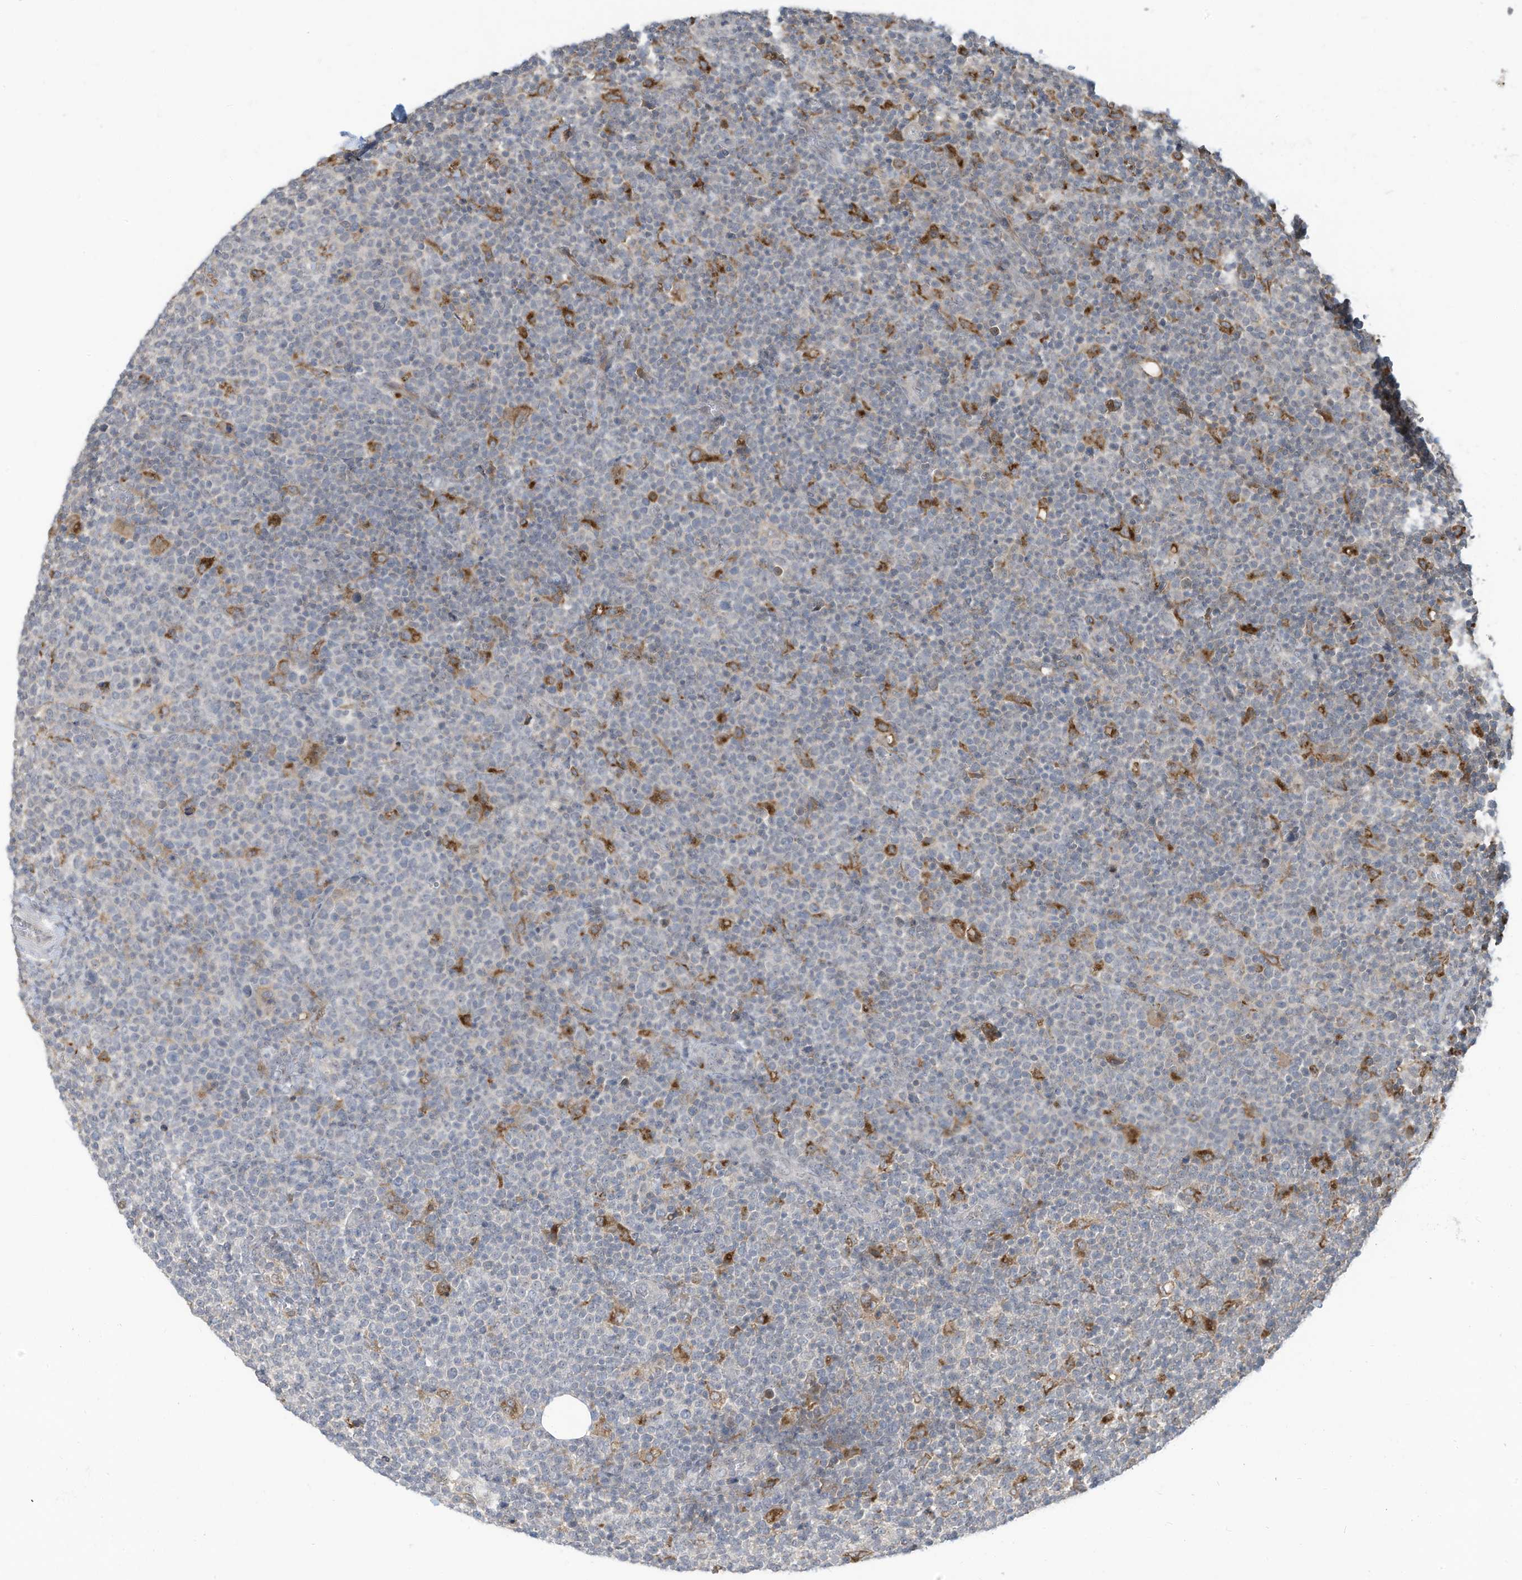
{"staining": {"intensity": "negative", "quantity": "none", "location": "none"}, "tissue": "lymphoma", "cell_type": "Tumor cells", "image_type": "cancer", "snomed": [{"axis": "morphology", "description": "Malignant lymphoma, non-Hodgkin's type, High grade"}, {"axis": "topography", "description": "Lymph node"}], "caption": "Tumor cells are negative for protein expression in human high-grade malignant lymphoma, non-Hodgkin's type.", "gene": "DZIP3", "patient": {"sex": "male", "age": 61}}